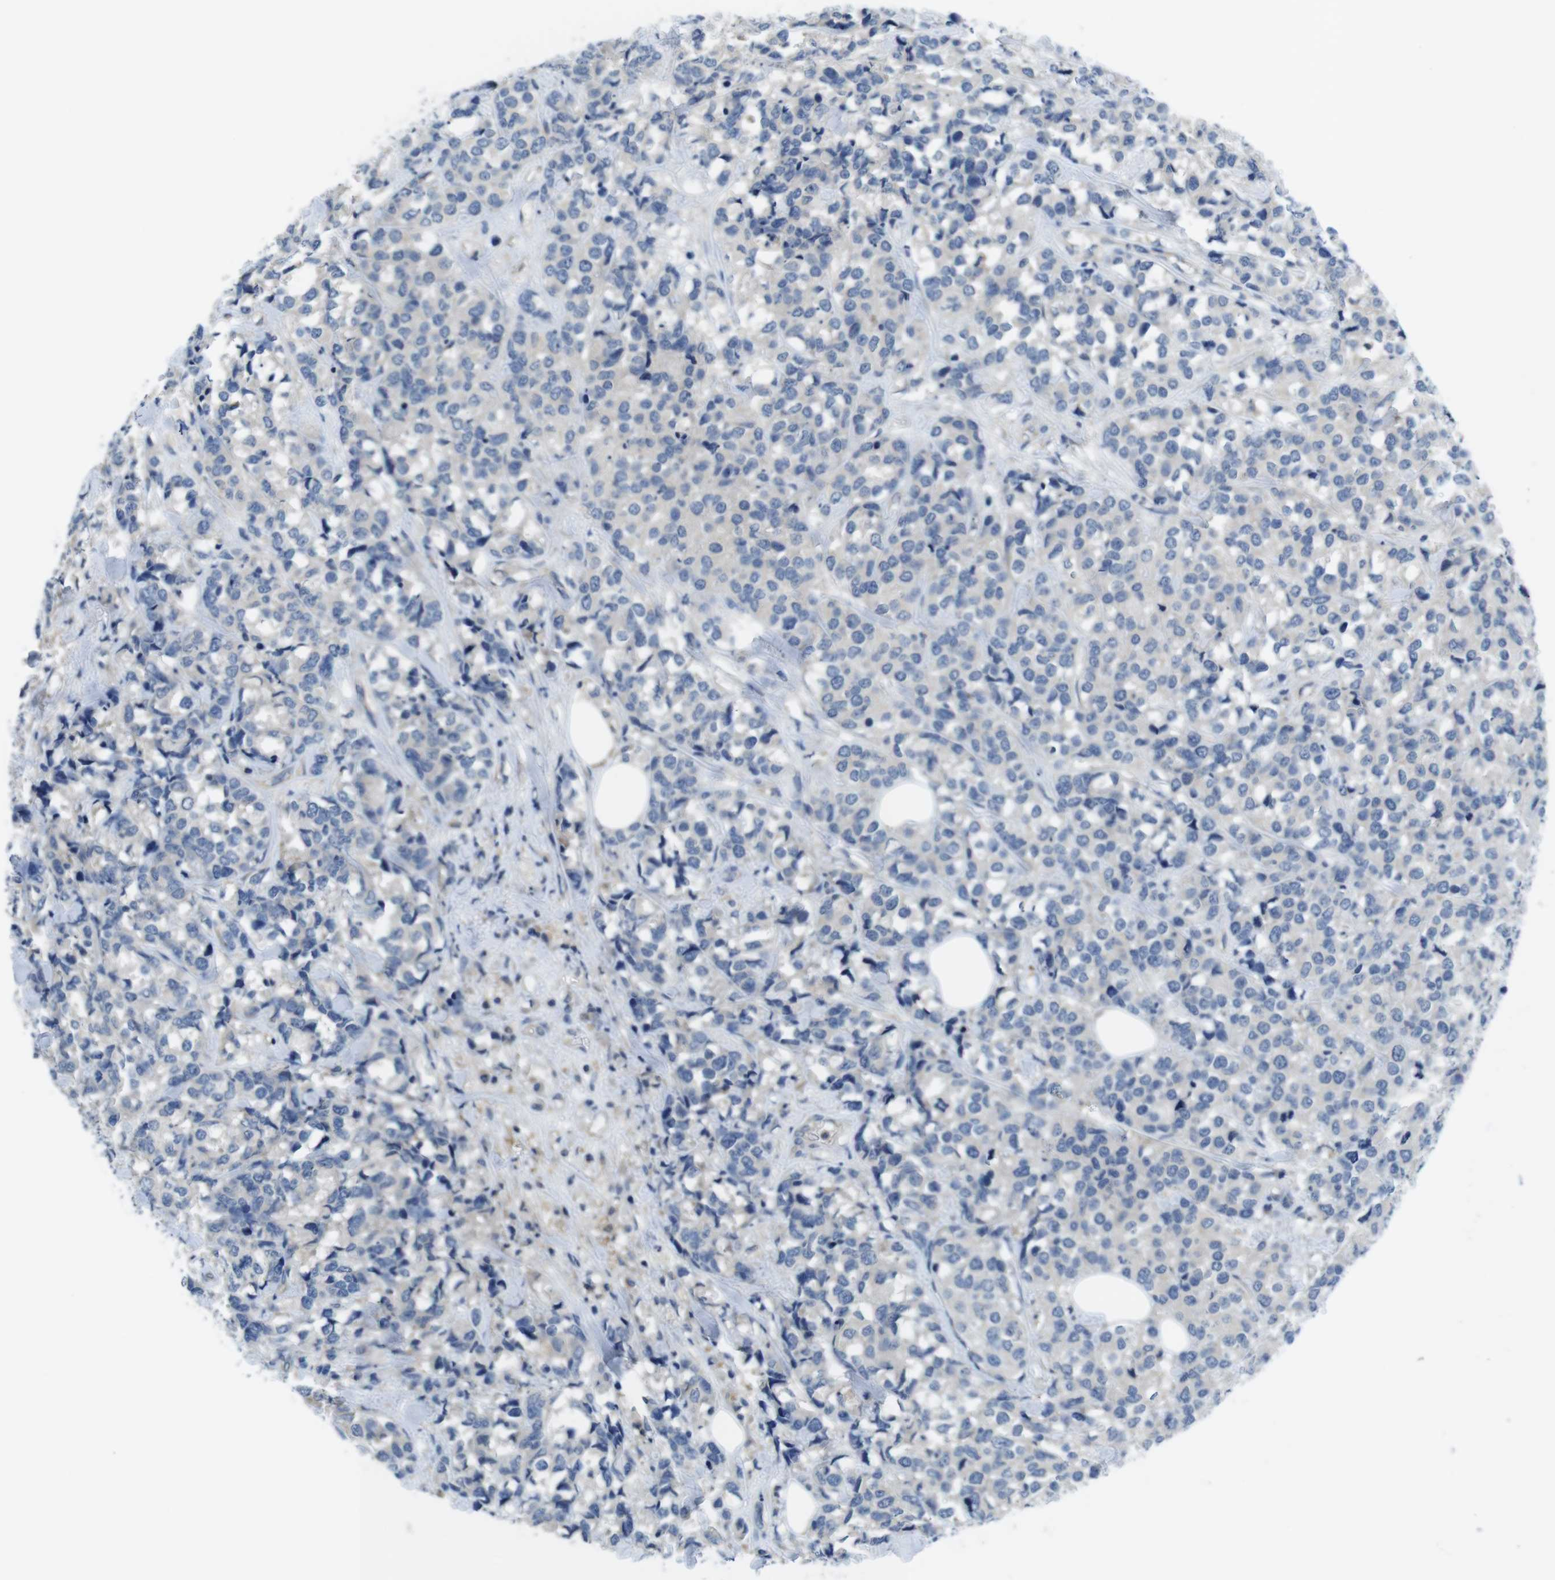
{"staining": {"intensity": "negative", "quantity": "none", "location": "none"}, "tissue": "breast cancer", "cell_type": "Tumor cells", "image_type": "cancer", "snomed": [{"axis": "morphology", "description": "Lobular carcinoma"}, {"axis": "topography", "description": "Breast"}], "caption": "Breast cancer stained for a protein using immunohistochemistry exhibits no staining tumor cells.", "gene": "PIK3CD", "patient": {"sex": "female", "age": 59}}